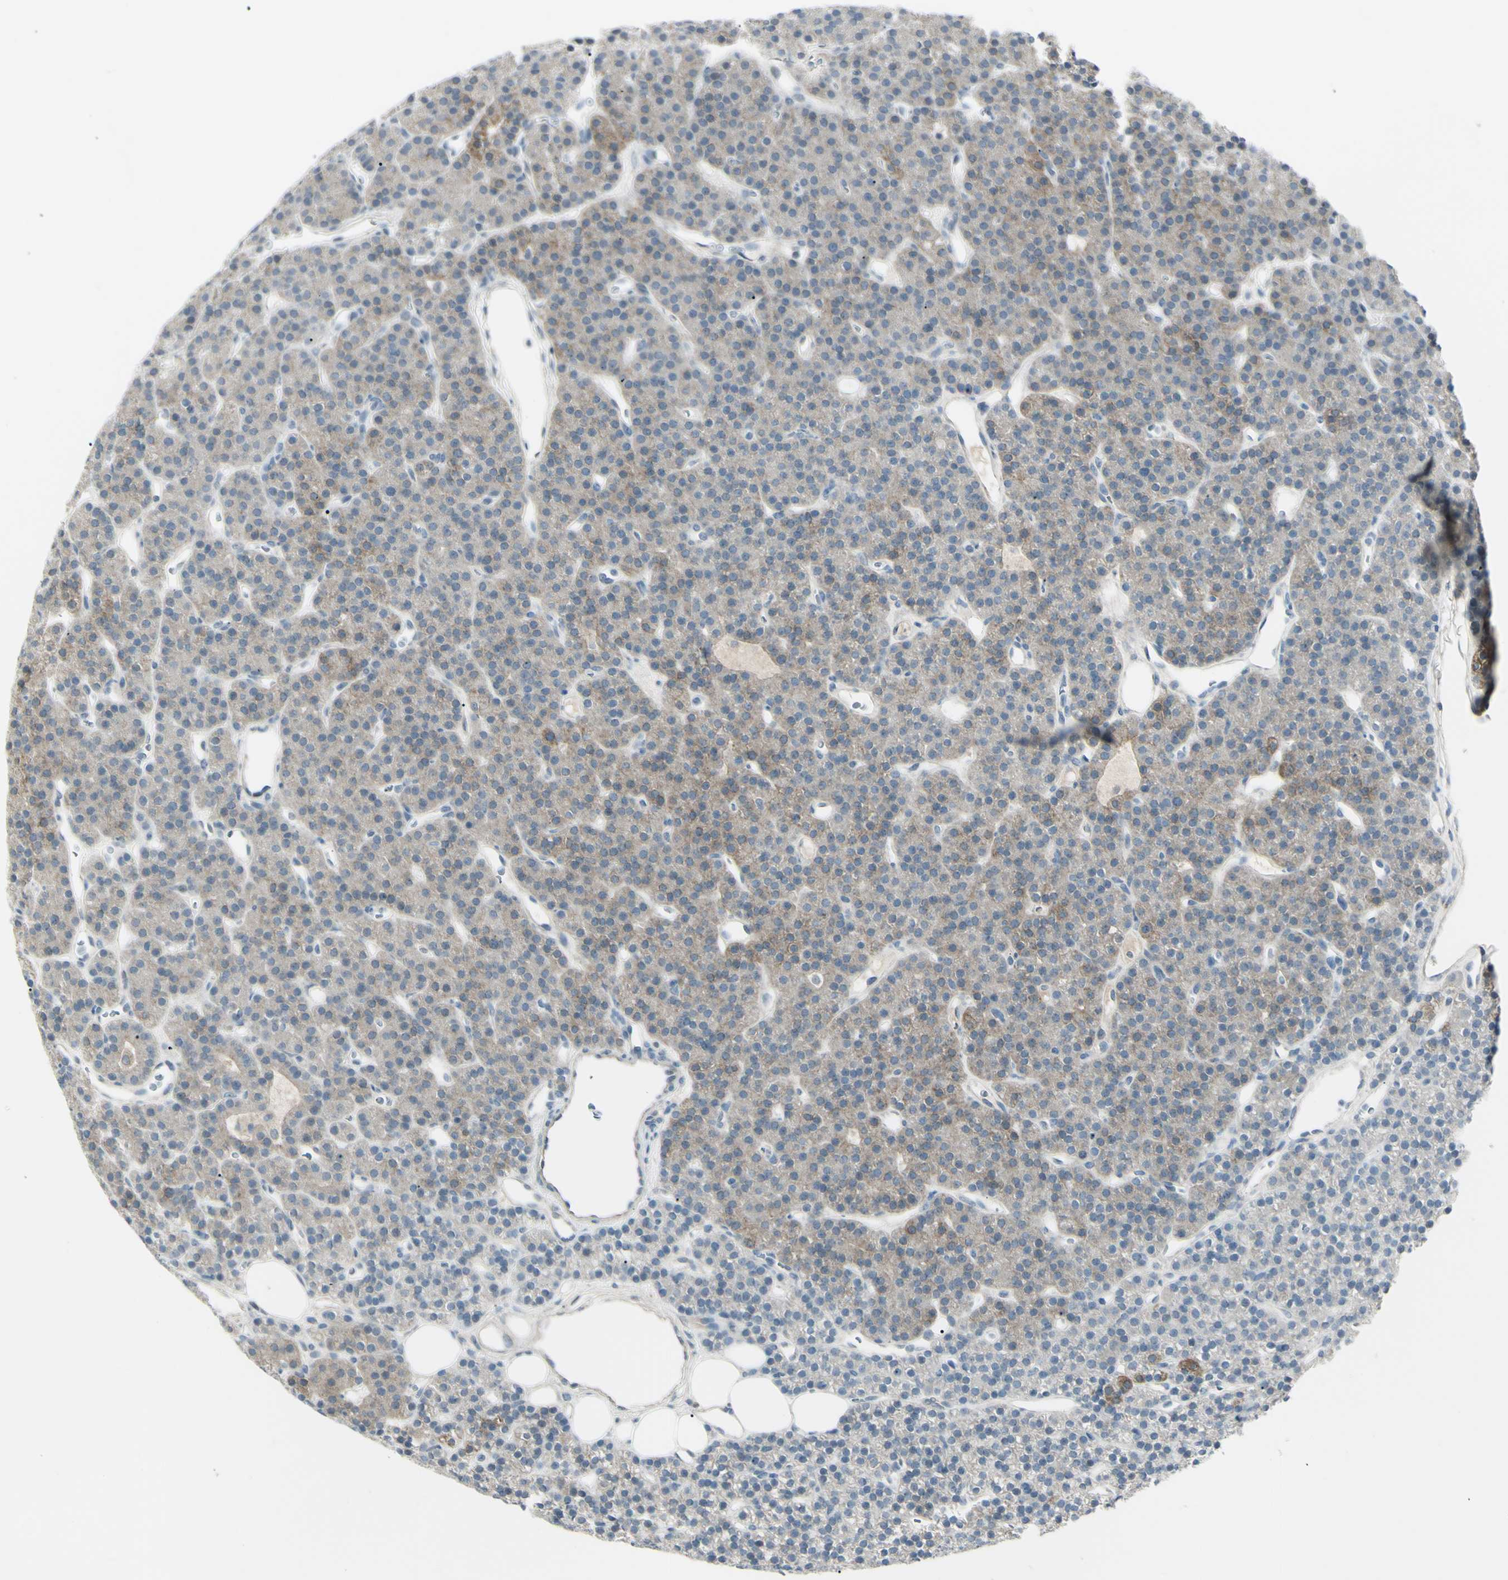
{"staining": {"intensity": "weak", "quantity": ">75%", "location": "cytoplasmic/membranous"}, "tissue": "parathyroid gland", "cell_type": "Glandular cells", "image_type": "normal", "snomed": [{"axis": "morphology", "description": "Normal tissue, NOS"}, {"axis": "morphology", "description": "Hyperplasia, NOS"}, {"axis": "topography", "description": "Parathyroid gland"}], "caption": "Immunohistochemistry (IHC) micrograph of unremarkable parathyroid gland stained for a protein (brown), which exhibits low levels of weak cytoplasmic/membranous expression in approximately >75% of glandular cells.", "gene": "SH3GL2", "patient": {"sex": "male", "age": 44}}